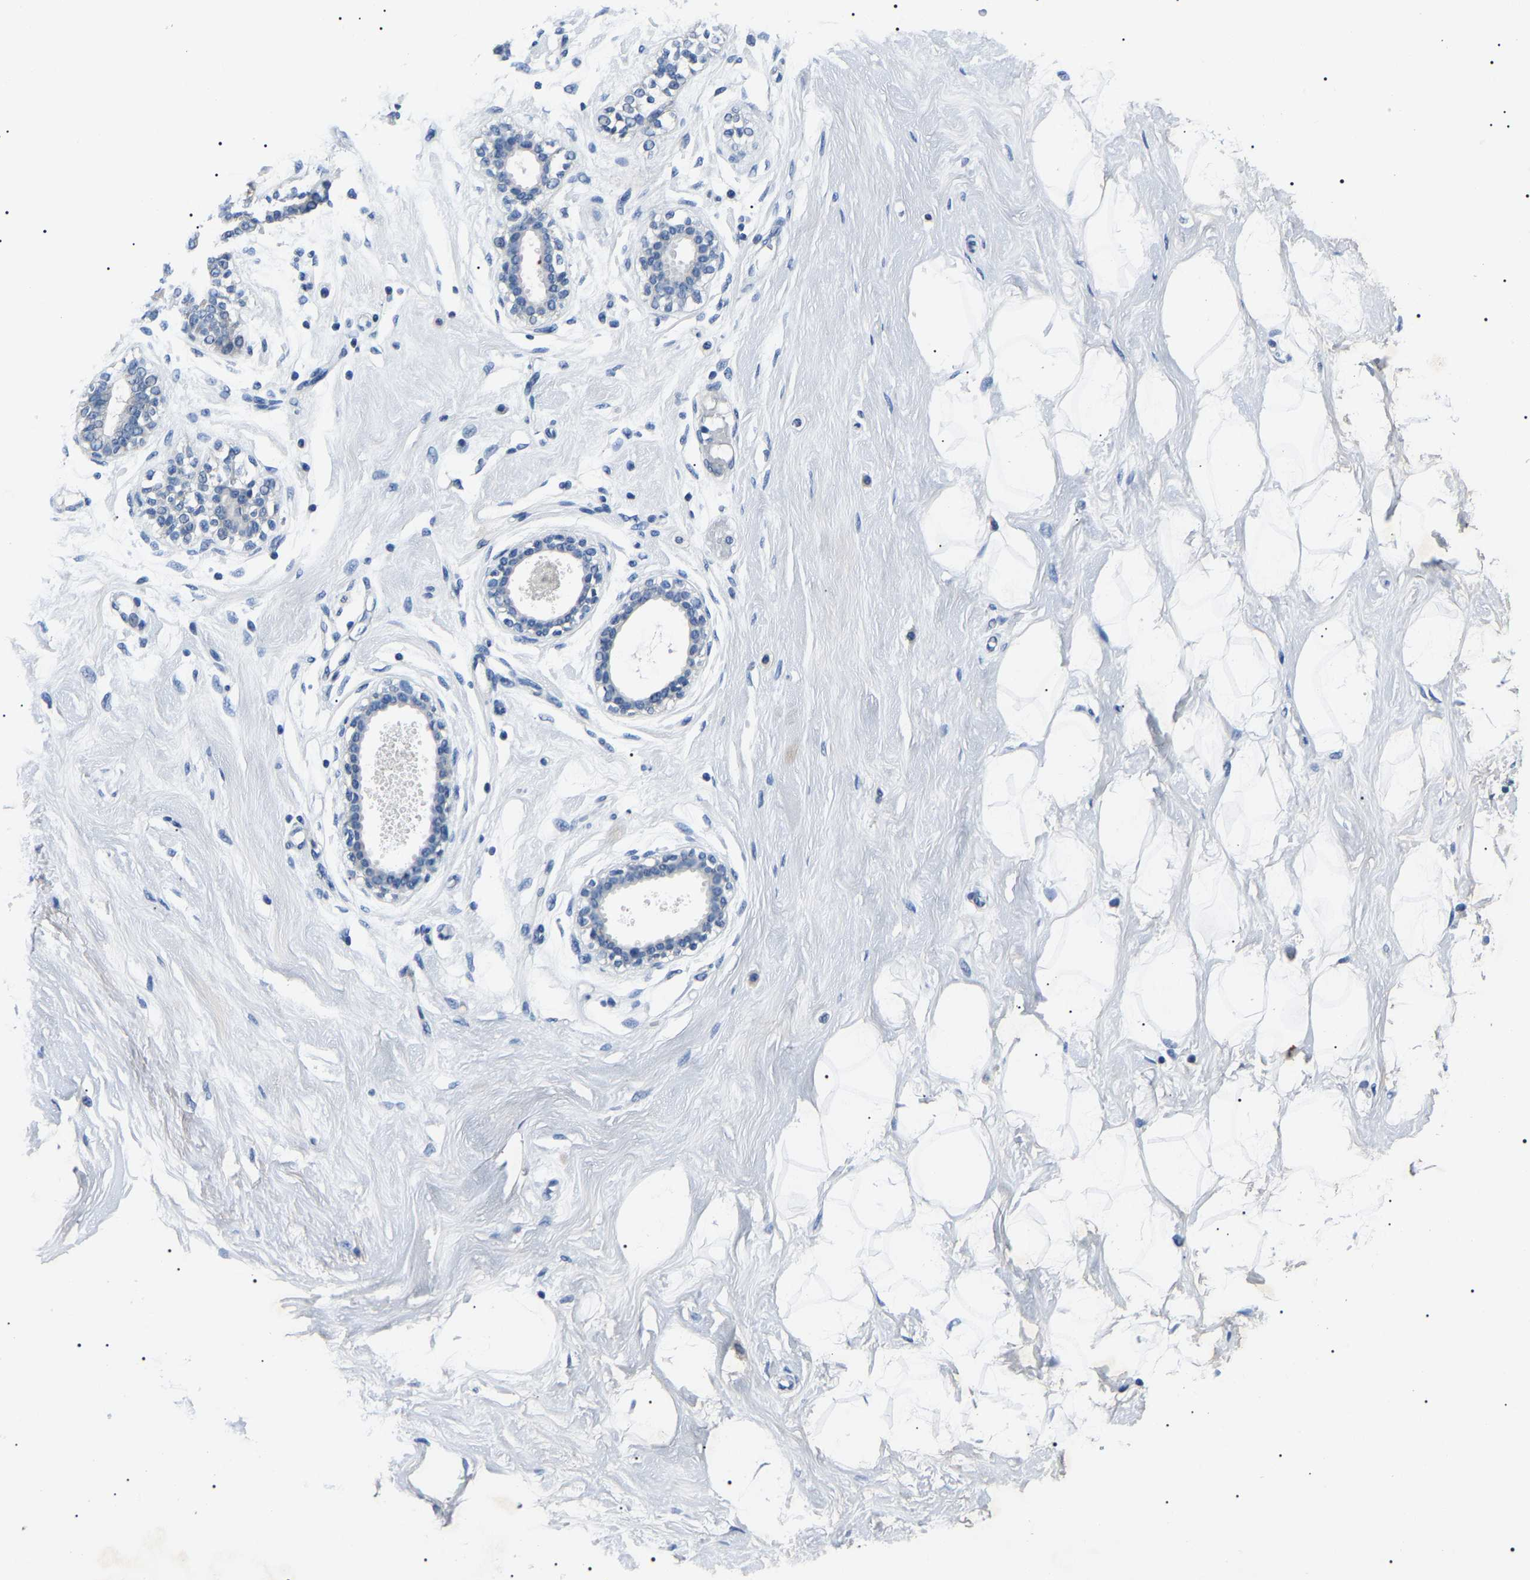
{"staining": {"intensity": "negative", "quantity": "none", "location": "none"}, "tissue": "breast", "cell_type": "Adipocytes", "image_type": "normal", "snomed": [{"axis": "morphology", "description": "Normal tissue, NOS"}, {"axis": "topography", "description": "Breast"}], "caption": "IHC image of unremarkable human breast stained for a protein (brown), which exhibits no staining in adipocytes.", "gene": "KLK15", "patient": {"sex": "female", "age": 23}}